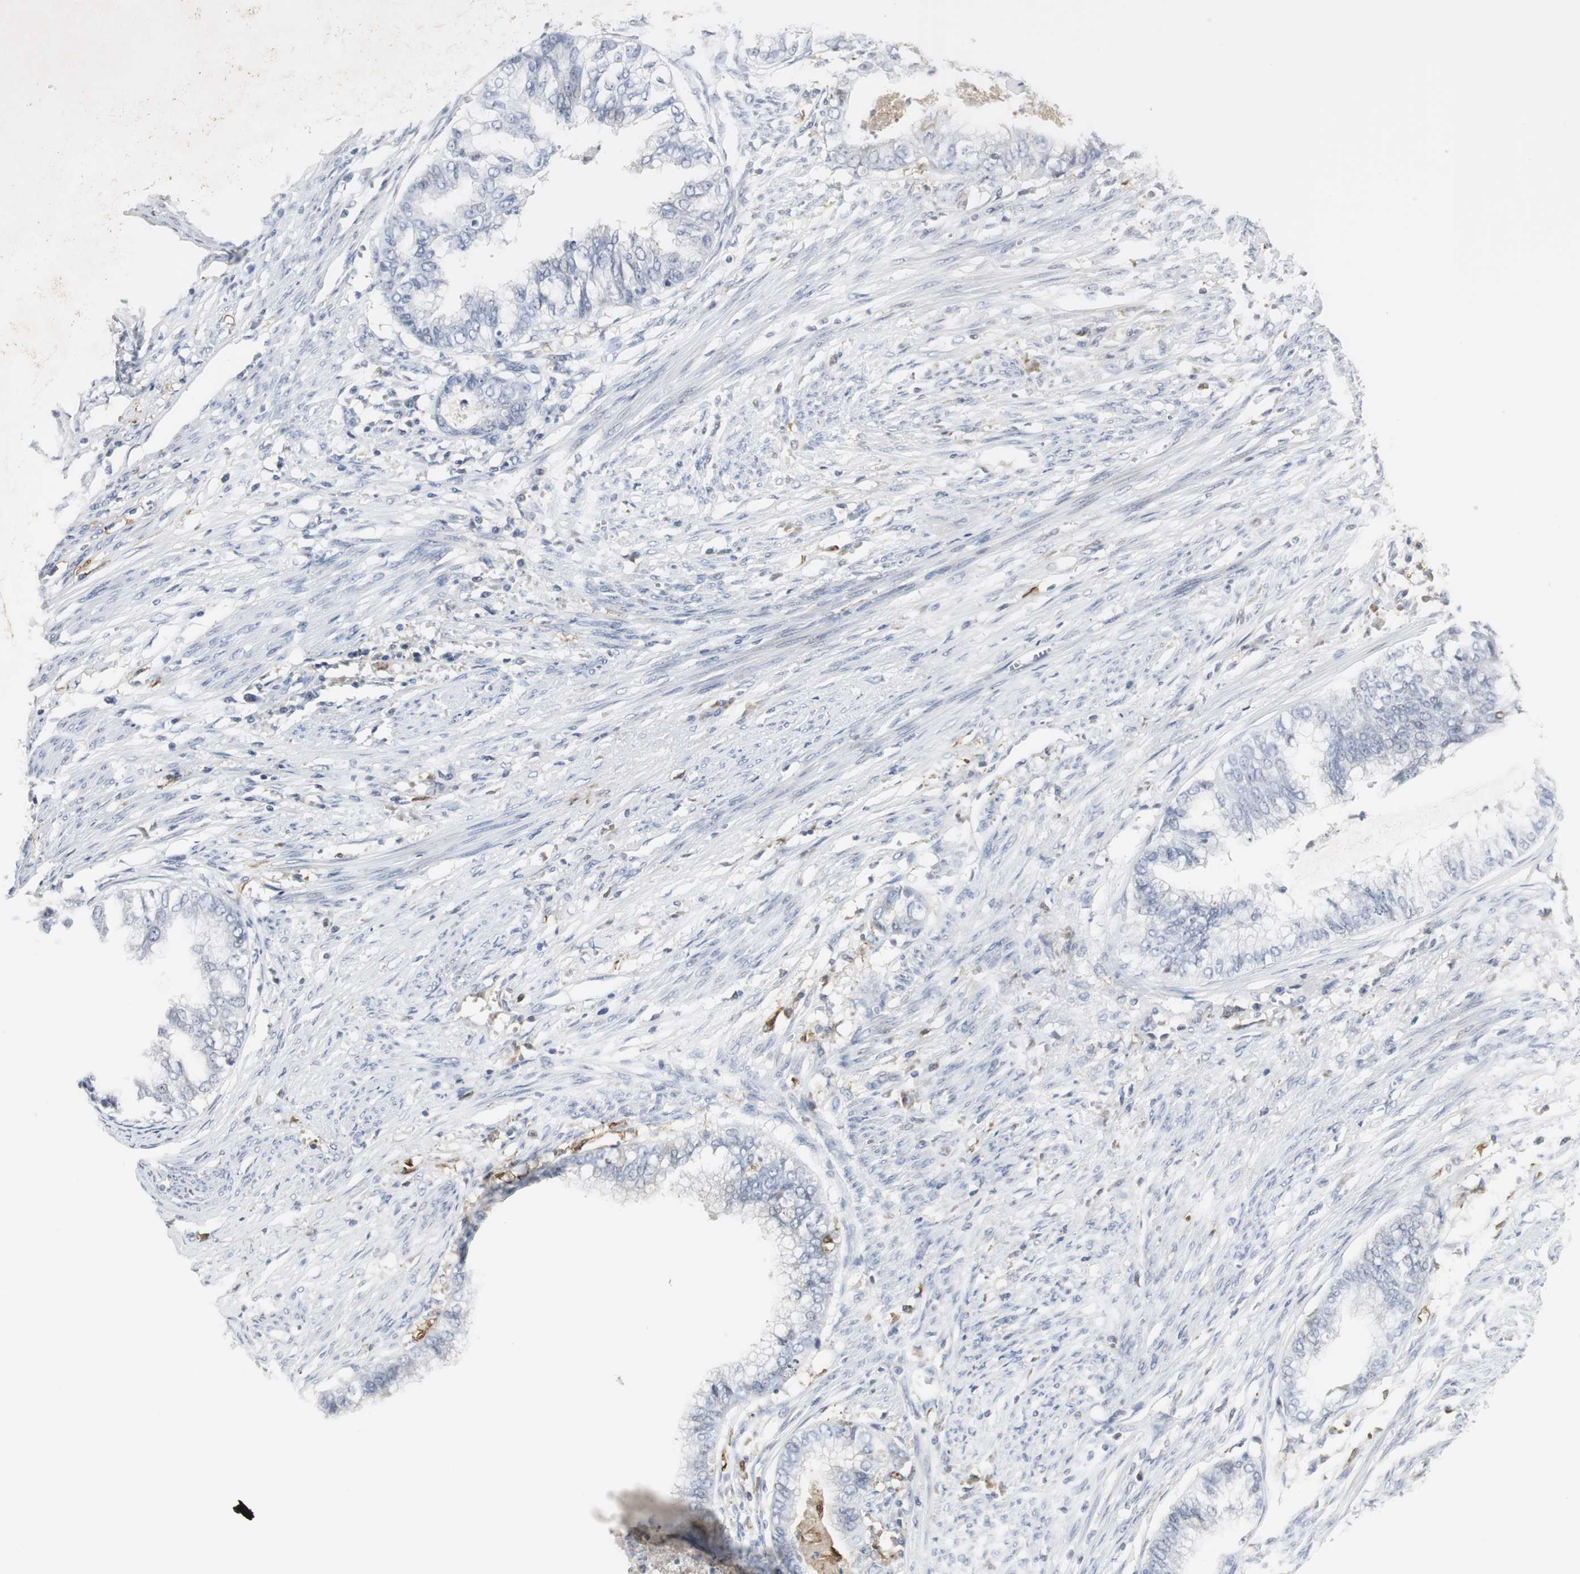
{"staining": {"intensity": "negative", "quantity": "none", "location": "none"}, "tissue": "endometrial cancer", "cell_type": "Tumor cells", "image_type": "cancer", "snomed": [{"axis": "morphology", "description": "Adenocarcinoma, NOS"}, {"axis": "topography", "description": "Endometrium"}], "caption": "There is no significant expression in tumor cells of endometrial cancer.", "gene": "PI15", "patient": {"sex": "female", "age": 79}}